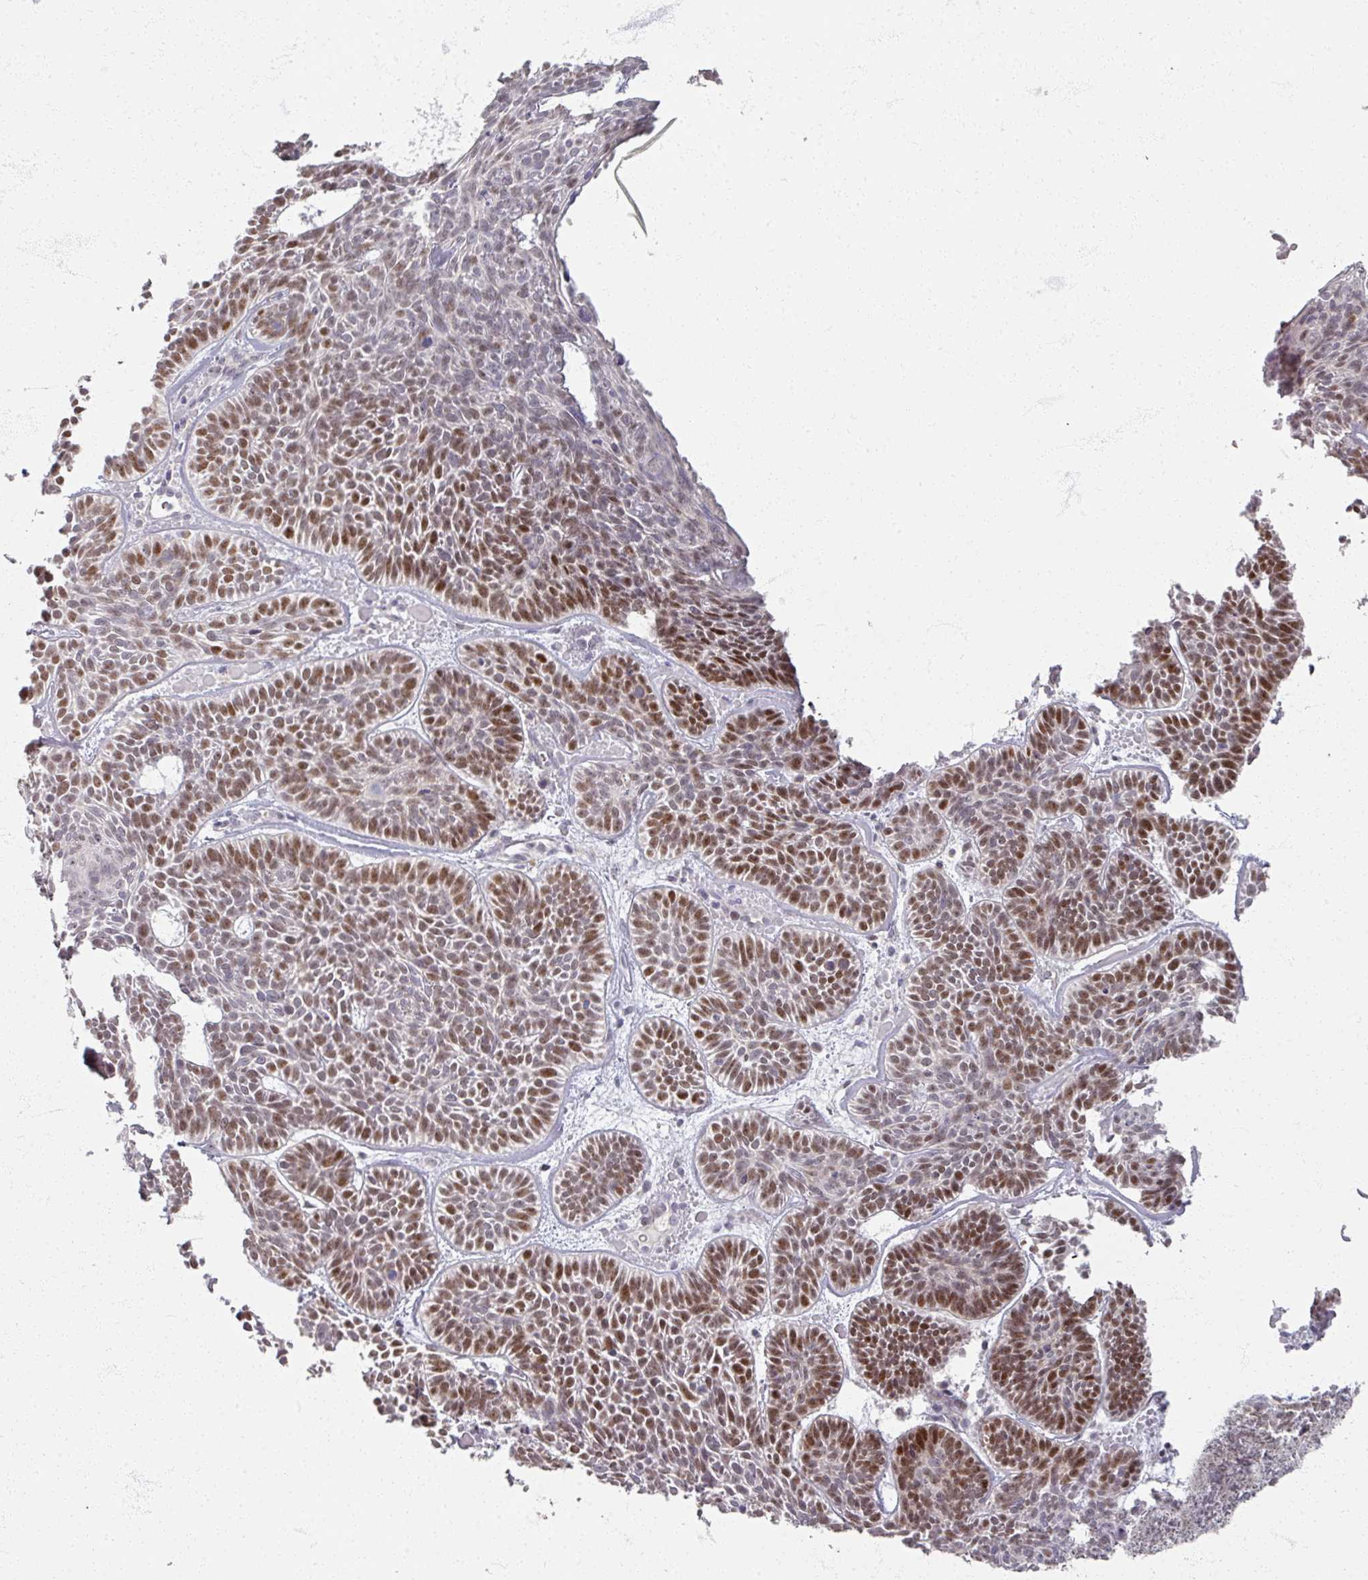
{"staining": {"intensity": "moderate", "quantity": ">75%", "location": "nuclear"}, "tissue": "skin cancer", "cell_type": "Tumor cells", "image_type": "cancer", "snomed": [{"axis": "morphology", "description": "Basal cell carcinoma"}, {"axis": "topography", "description": "Skin"}], "caption": "Moderate nuclear positivity for a protein is seen in approximately >75% of tumor cells of skin cancer (basal cell carcinoma) using immunohistochemistry.", "gene": "SOX11", "patient": {"sex": "male", "age": 85}}